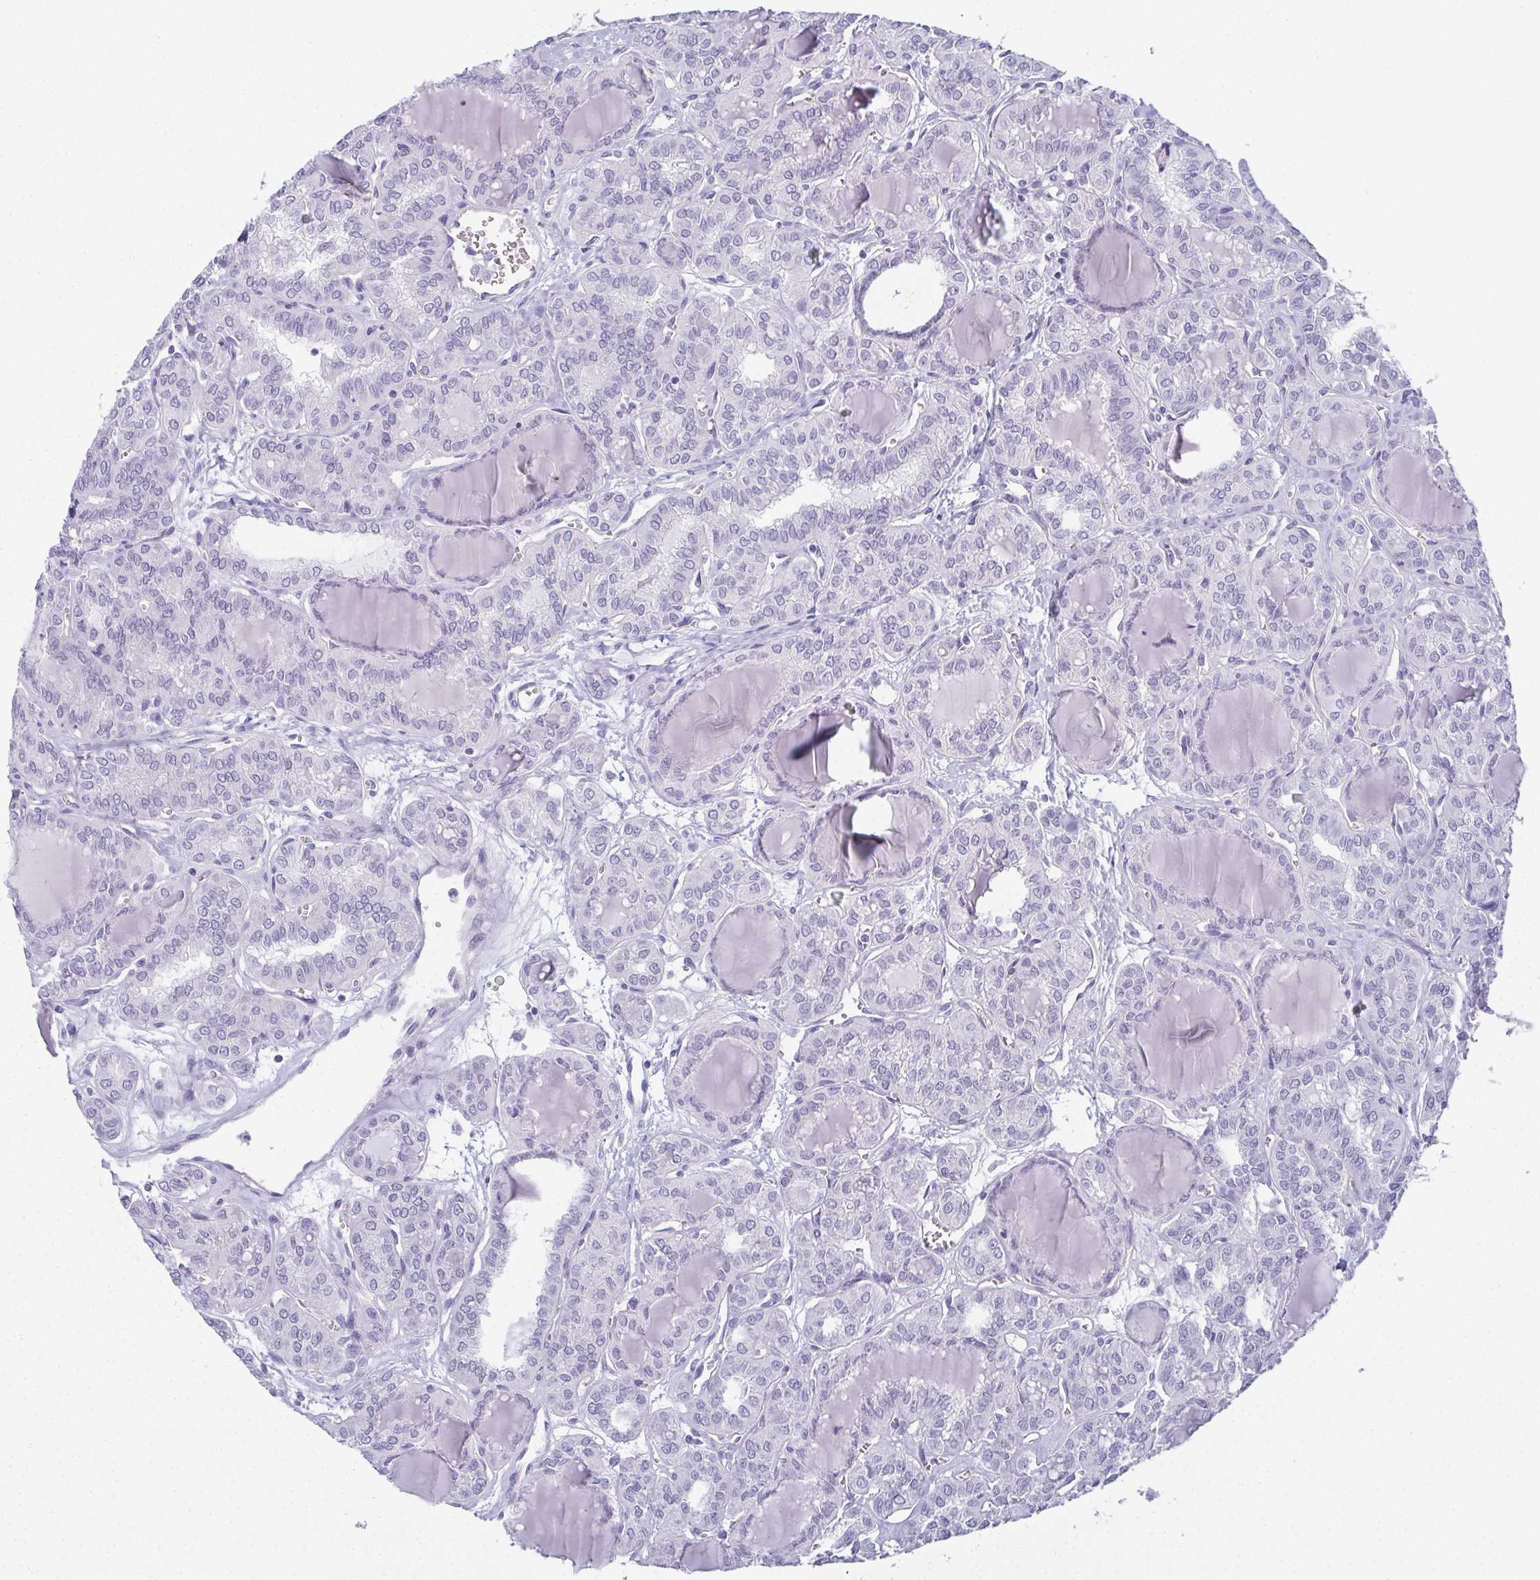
{"staining": {"intensity": "negative", "quantity": "none", "location": "none"}, "tissue": "thyroid cancer", "cell_type": "Tumor cells", "image_type": "cancer", "snomed": [{"axis": "morphology", "description": "Papillary adenocarcinoma, NOS"}, {"axis": "topography", "description": "Thyroid gland"}], "caption": "High power microscopy photomicrograph of an IHC histopathology image of thyroid cancer (papillary adenocarcinoma), revealing no significant expression in tumor cells.", "gene": "SLC36A2", "patient": {"sex": "female", "age": 41}}